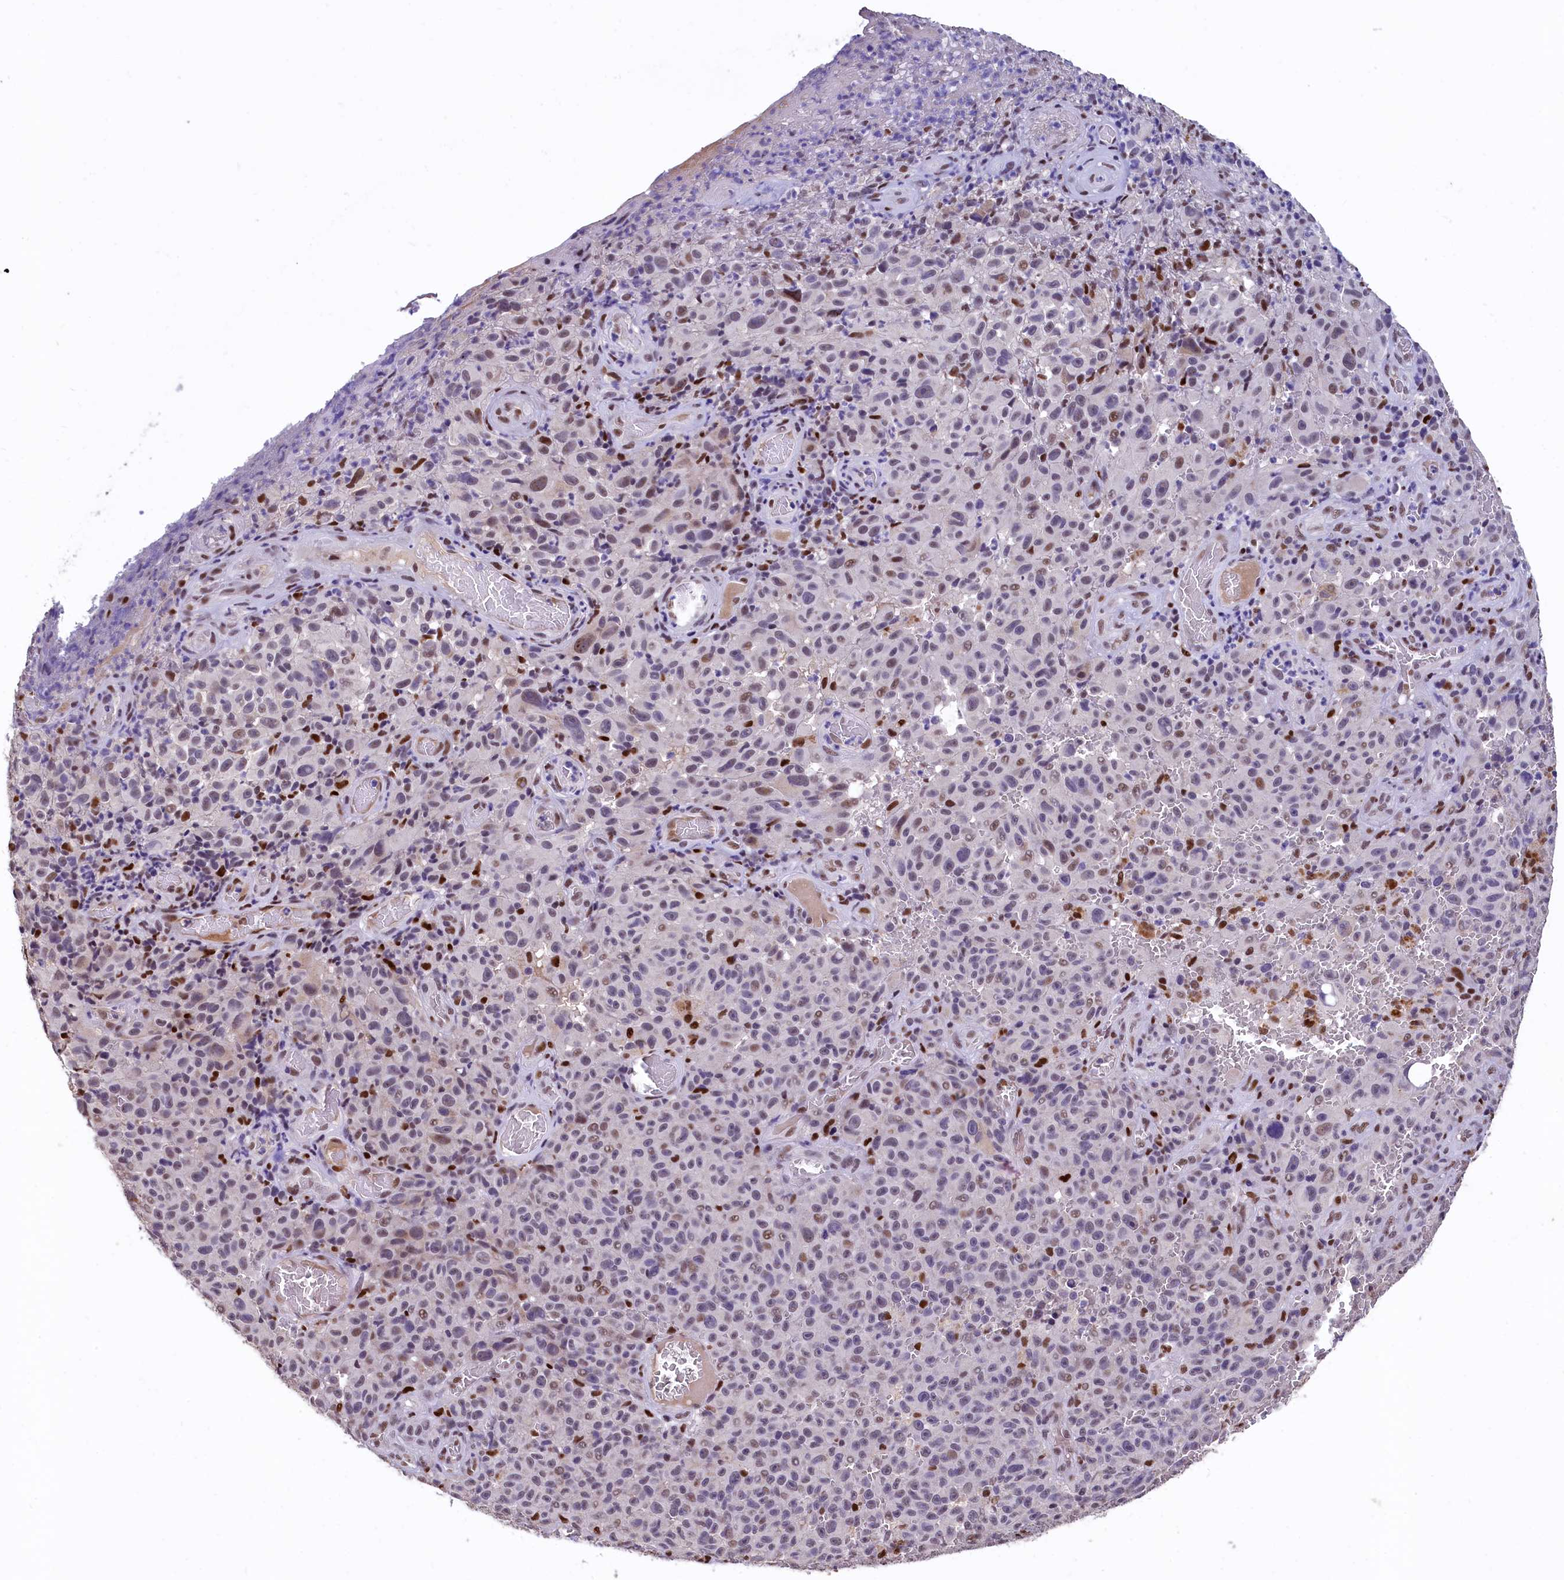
{"staining": {"intensity": "weak", "quantity": "<25%", "location": "nuclear"}, "tissue": "melanoma", "cell_type": "Tumor cells", "image_type": "cancer", "snomed": [{"axis": "morphology", "description": "Malignant melanoma, NOS"}, {"axis": "topography", "description": "Skin"}], "caption": "IHC of human melanoma exhibits no staining in tumor cells.", "gene": "HECTD4", "patient": {"sex": "female", "age": 82}}